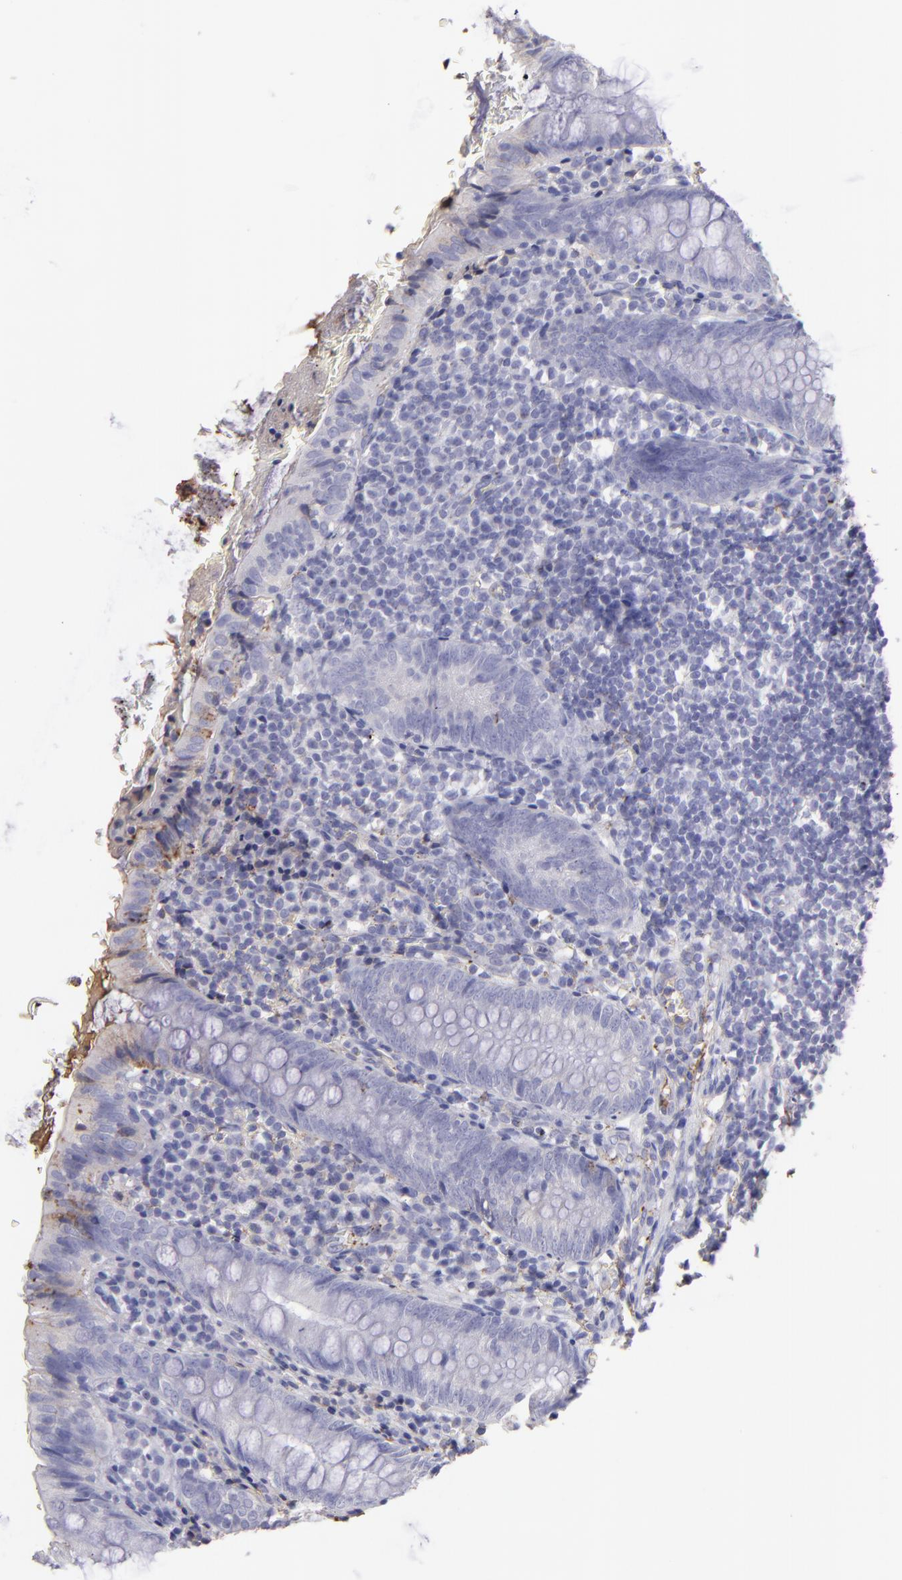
{"staining": {"intensity": "negative", "quantity": "none", "location": "none"}, "tissue": "appendix", "cell_type": "Glandular cells", "image_type": "normal", "snomed": [{"axis": "morphology", "description": "Normal tissue, NOS"}, {"axis": "topography", "description": "Appendix"}], "caption": "Appendix stained for a protein using immunohistochemistry exhibits no expression glandular cells.", "gene": "FGB", "patient": {"sex": "female", "age": 10}}